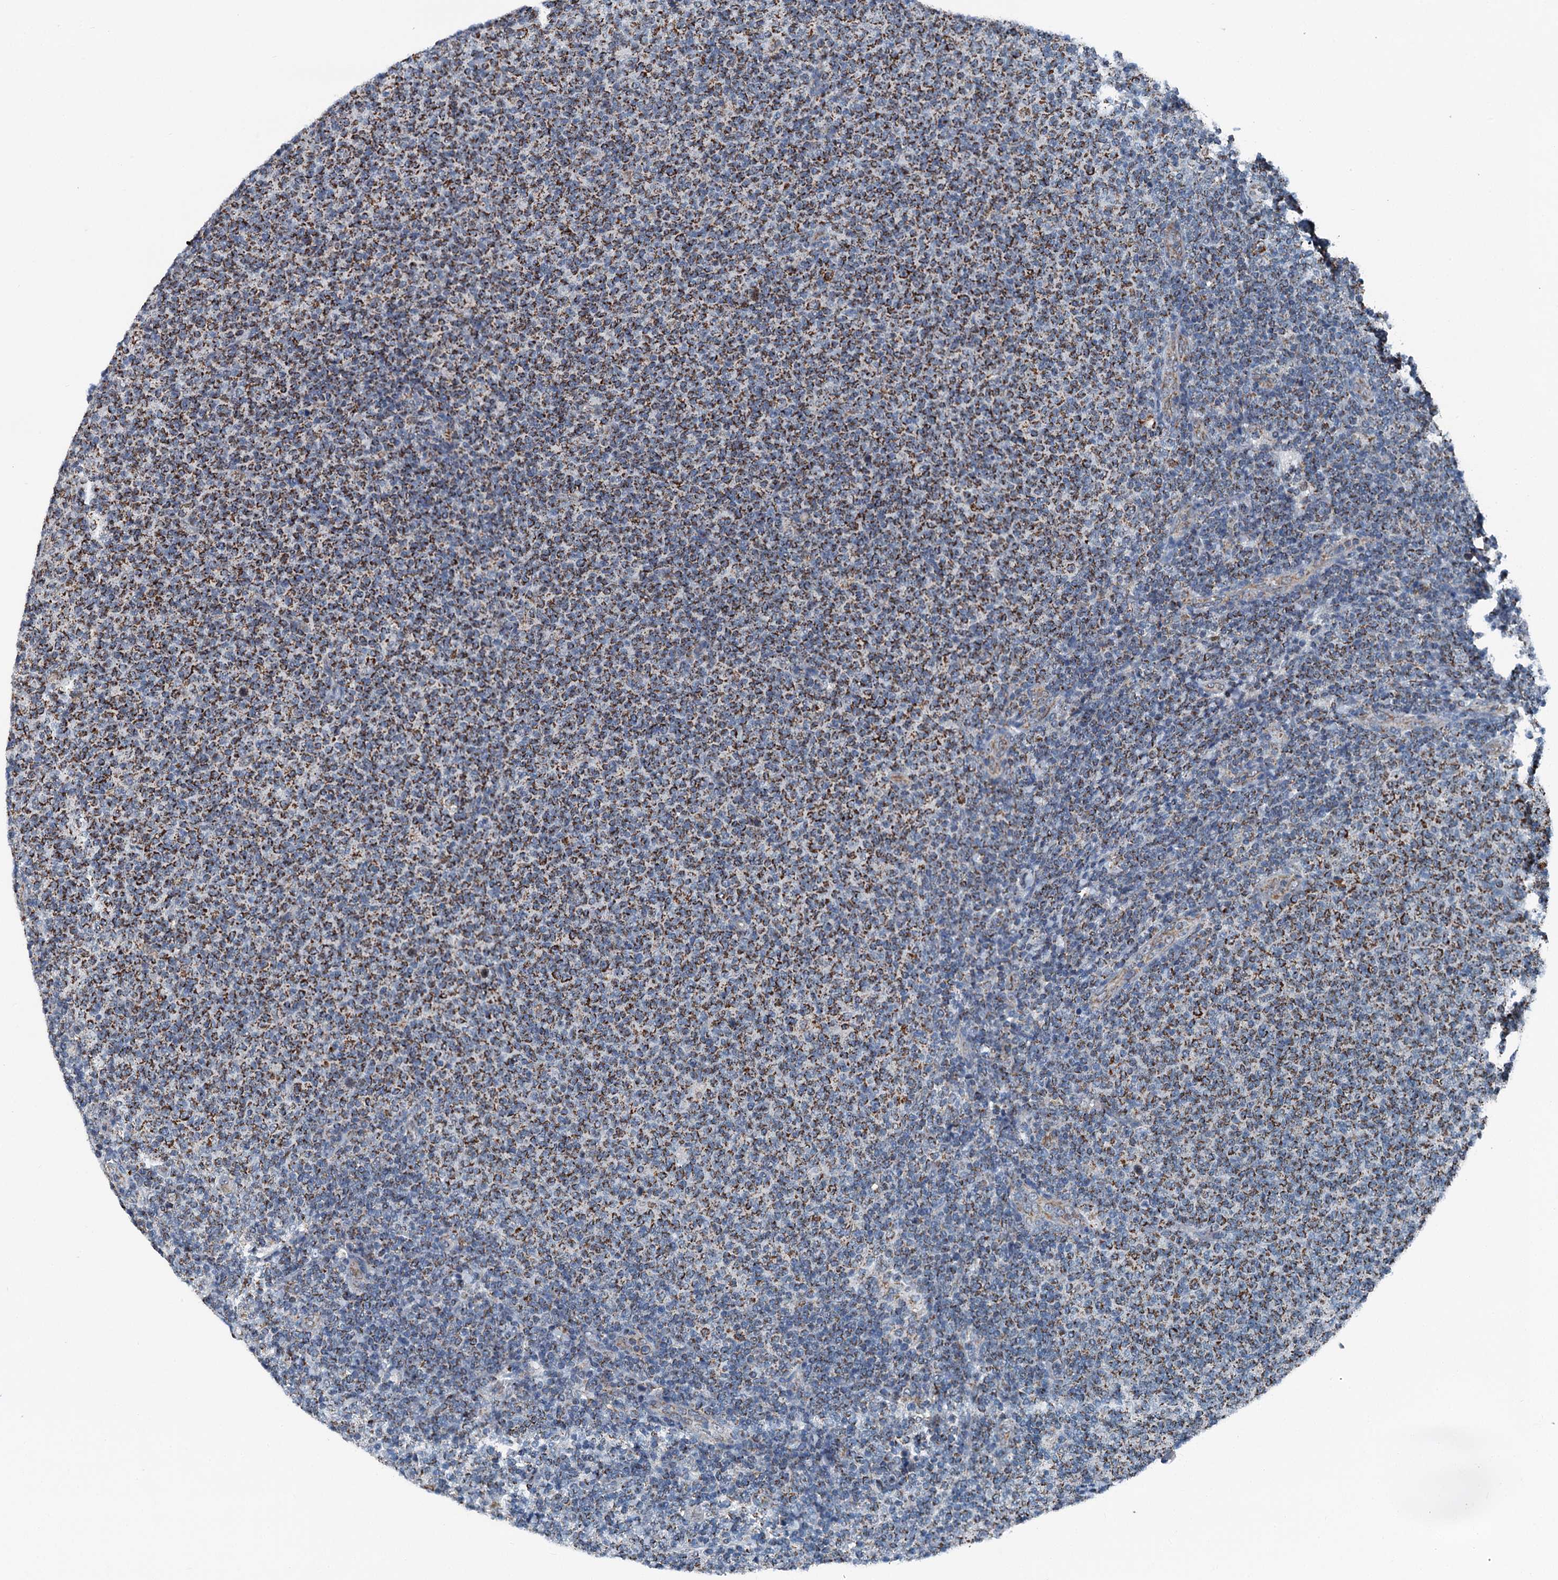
{"staining": {"intensity": "moderate", "quantity": ">75%", "location": "cytoplasmic/membranous"}, "tissue": "lymphoma", "cell_type": "Tumor cells", "image_type": "cancer", "snomed": [{"axis": "morphology", "description": "Malignant lymphoma, non-Hodgkin's type, Low grade"}, {"axis": "topography", "description": "Lymph node"}], "caption": "An IHC histopathology image of neoplastic tissue is shown. Protein staining in brown shows moderate cytoplasmic/membranous positivity in lymphoma within tumor cells.", "gene": "TRPT1", "patient": {"sex": "male", "age": 66}}